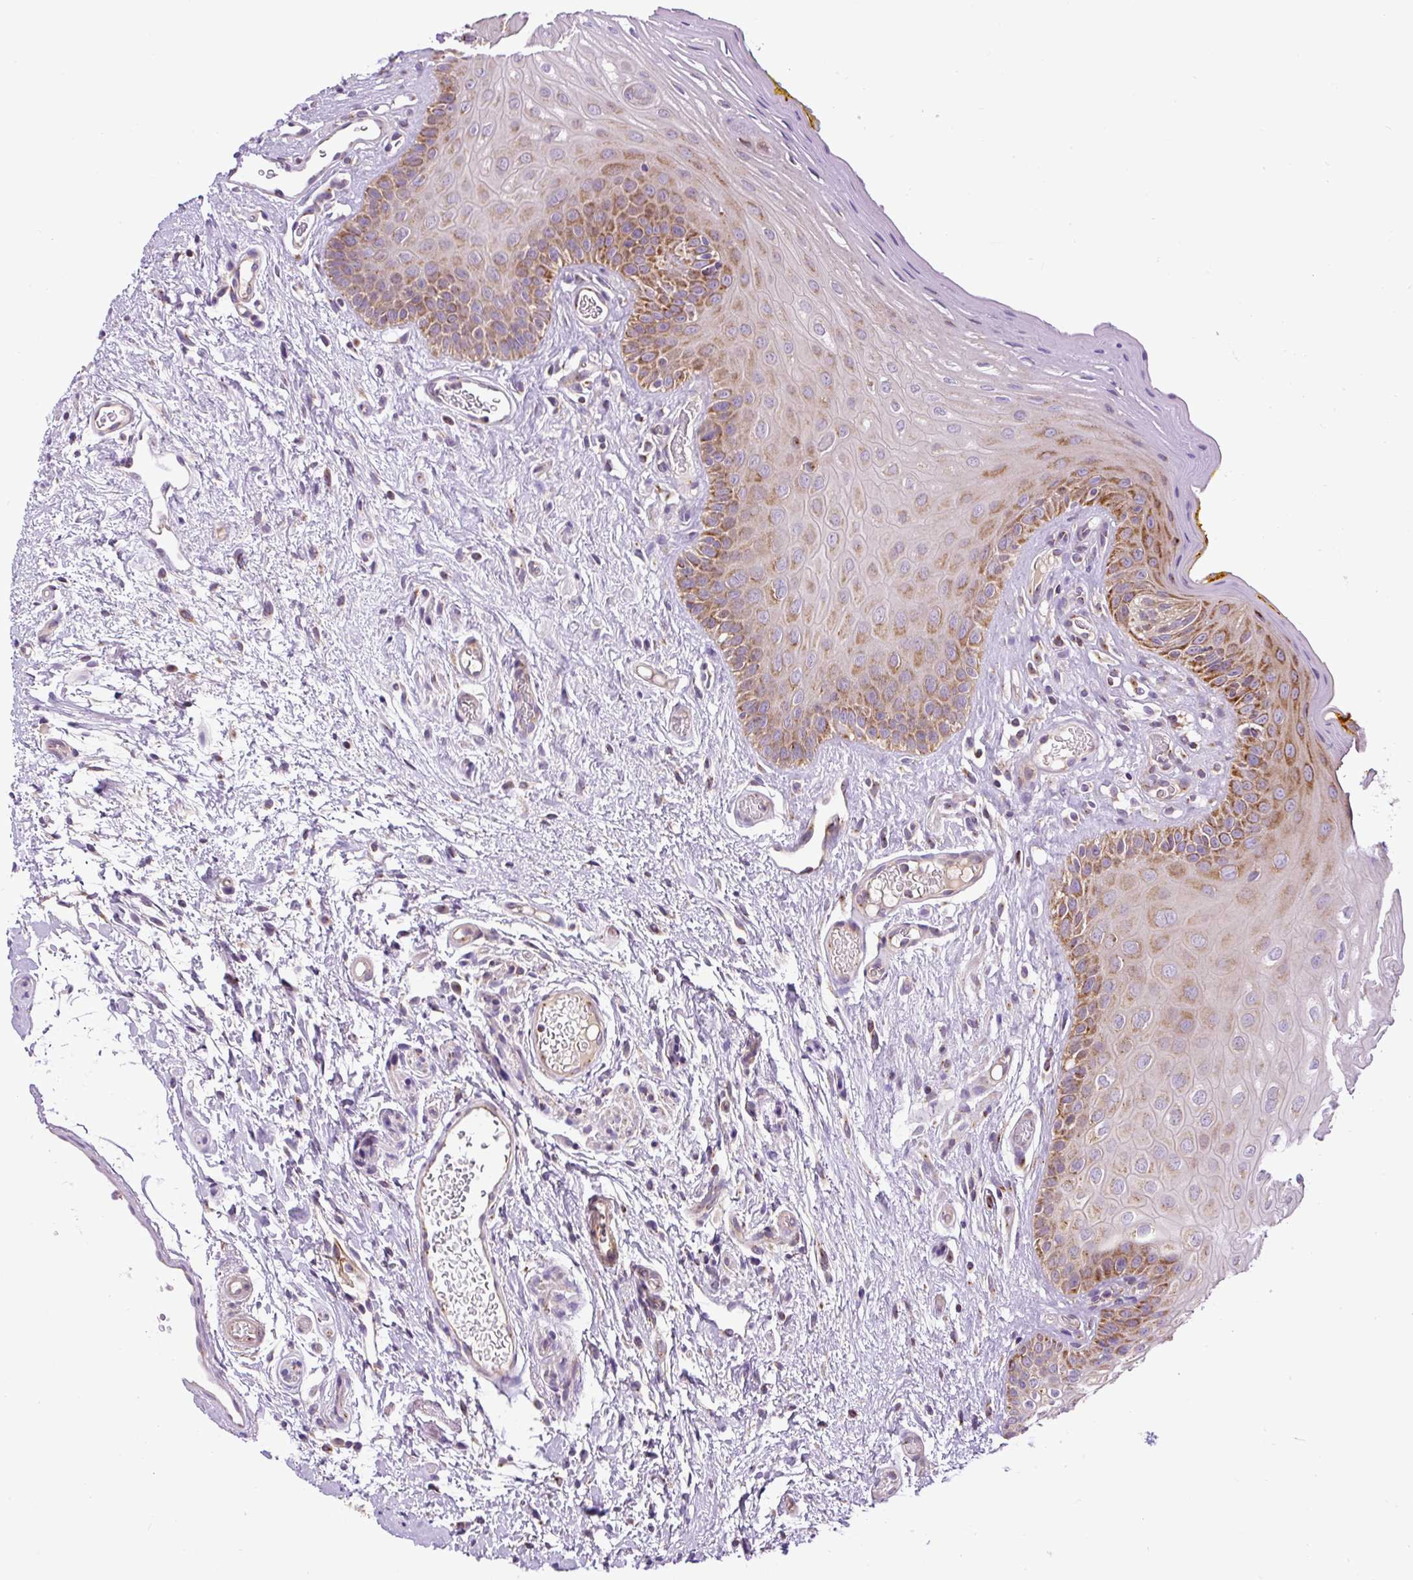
{"staining": {"intensity": "moderate", "quantity": "25%-75%", "location": "cytoplasmic/membranous"}, "tissue": "oral mucosa", "cell_type": "Squamous epithelial cells", "image_type": "normal", "snomed": [{"axis": "morphology", "description": "Normal tissue, NOS"}, {"axis": "topography", "description": "Oral tissue"}, {"axis": "topography", "description": "Tounge, NOS"}], "caption": "Immunohistochemistry (IHC) image of normal oral mucosa: oral mucosa stained using IHC reveals medium levels of moderate protein expression localized specifically in the cytoplasmic/membranous of squamous epithelial cells, appearing as a cytoplasmic/membranous brown color.", "gene": "ZNF547", "patient": {"sex": "female", "age": 60}}